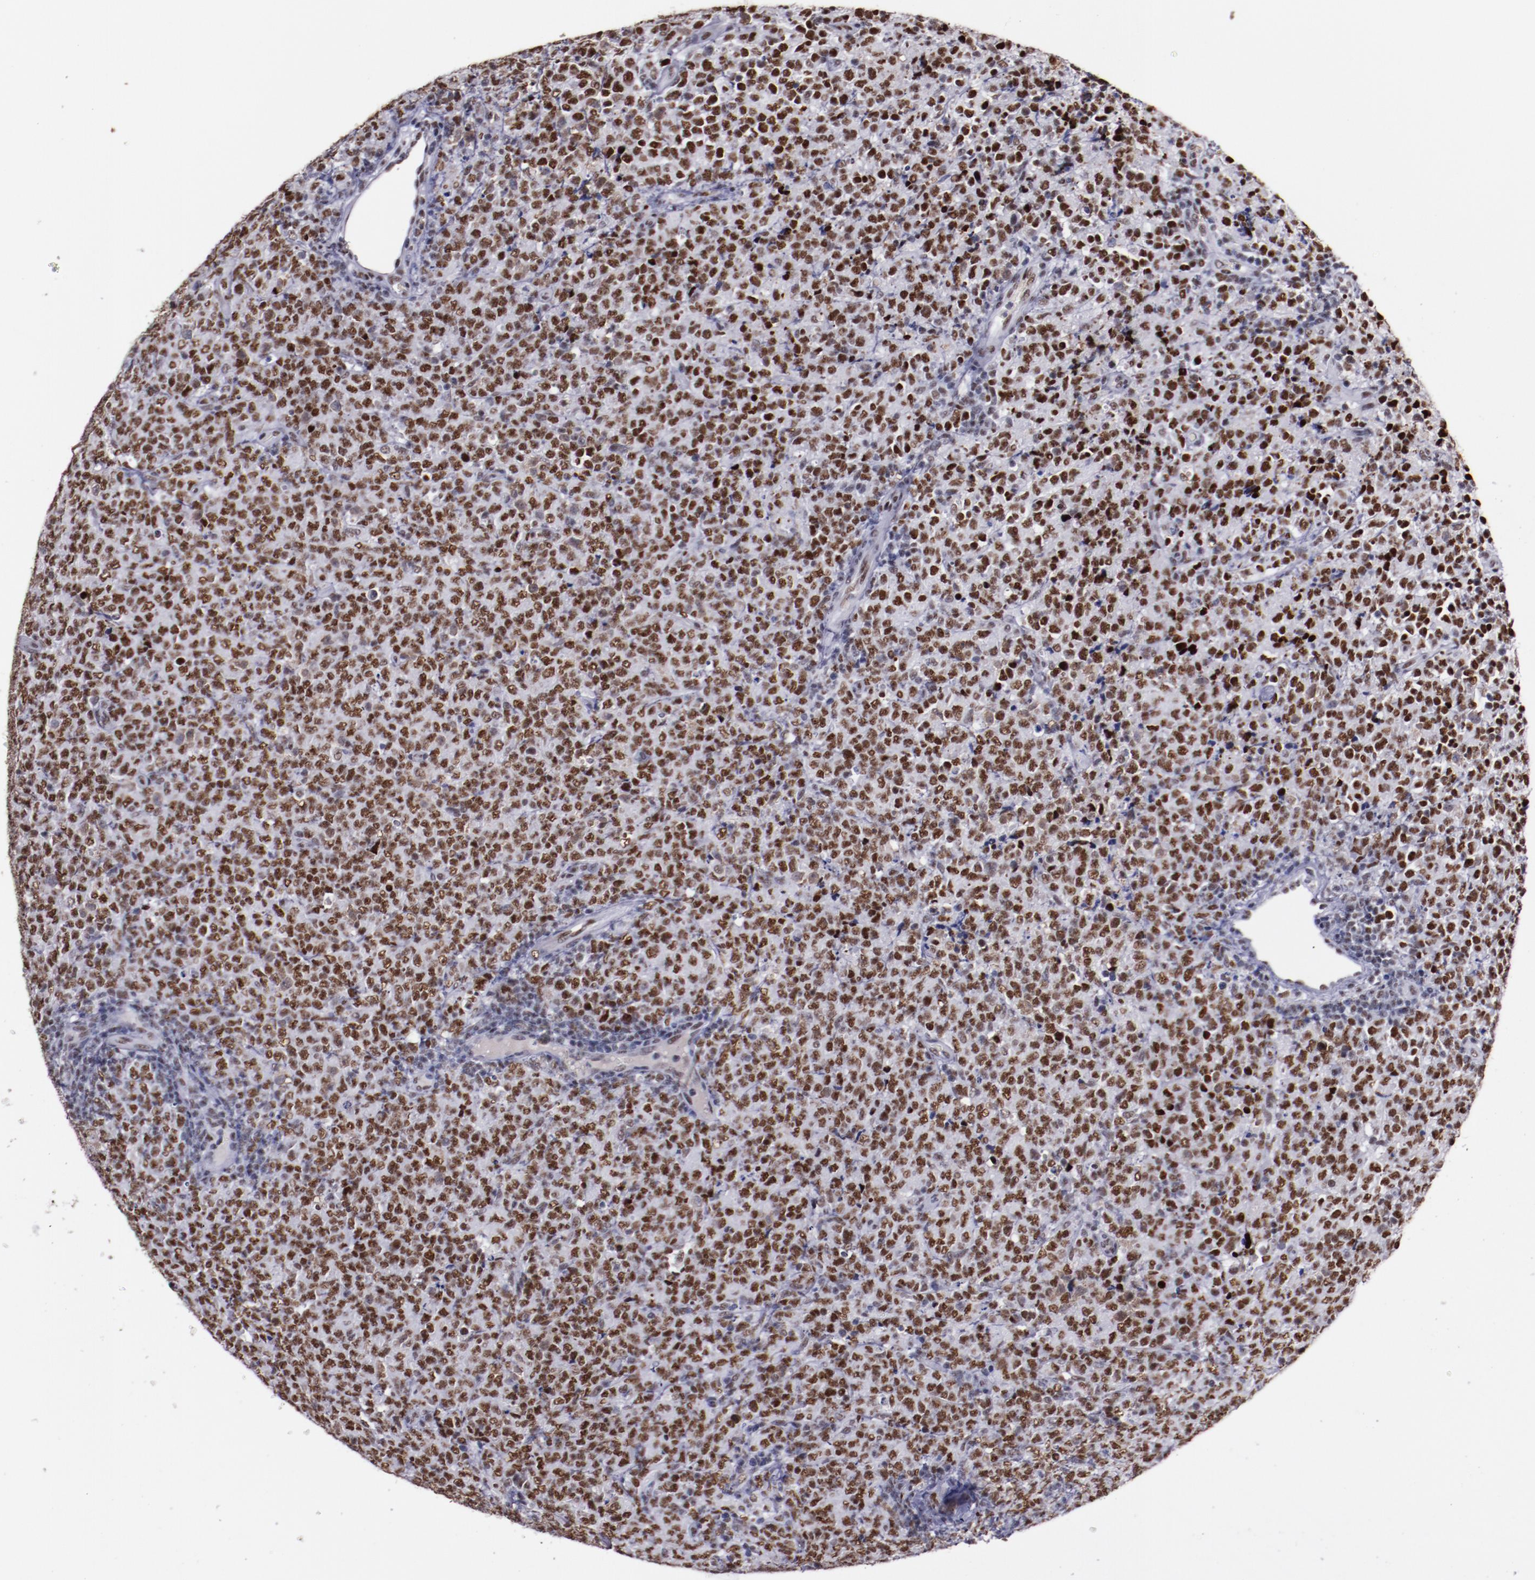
{"staining": {"intensity": "strong", "quantity": ">75%", "location": "nuclear"}, "tissue": "lymphoma", "cell_type": "Tumor cells", "image_type": "cancer", "snomed": [{"axis": "morphology", "description": "Malignant lymphoma, non-Hodgkin's type, High grade"}, {"axis": "topography", "description": "Tonsil"}], "caption": "Protein expression analysis of human malignant lymphoma, non-Hodgkin's type (high-grade) reveals strong nuclear expression in about >75% of tumor cells.", "gene": "PPP4R3A", "patient": {"sex": "female", "age": 36}}